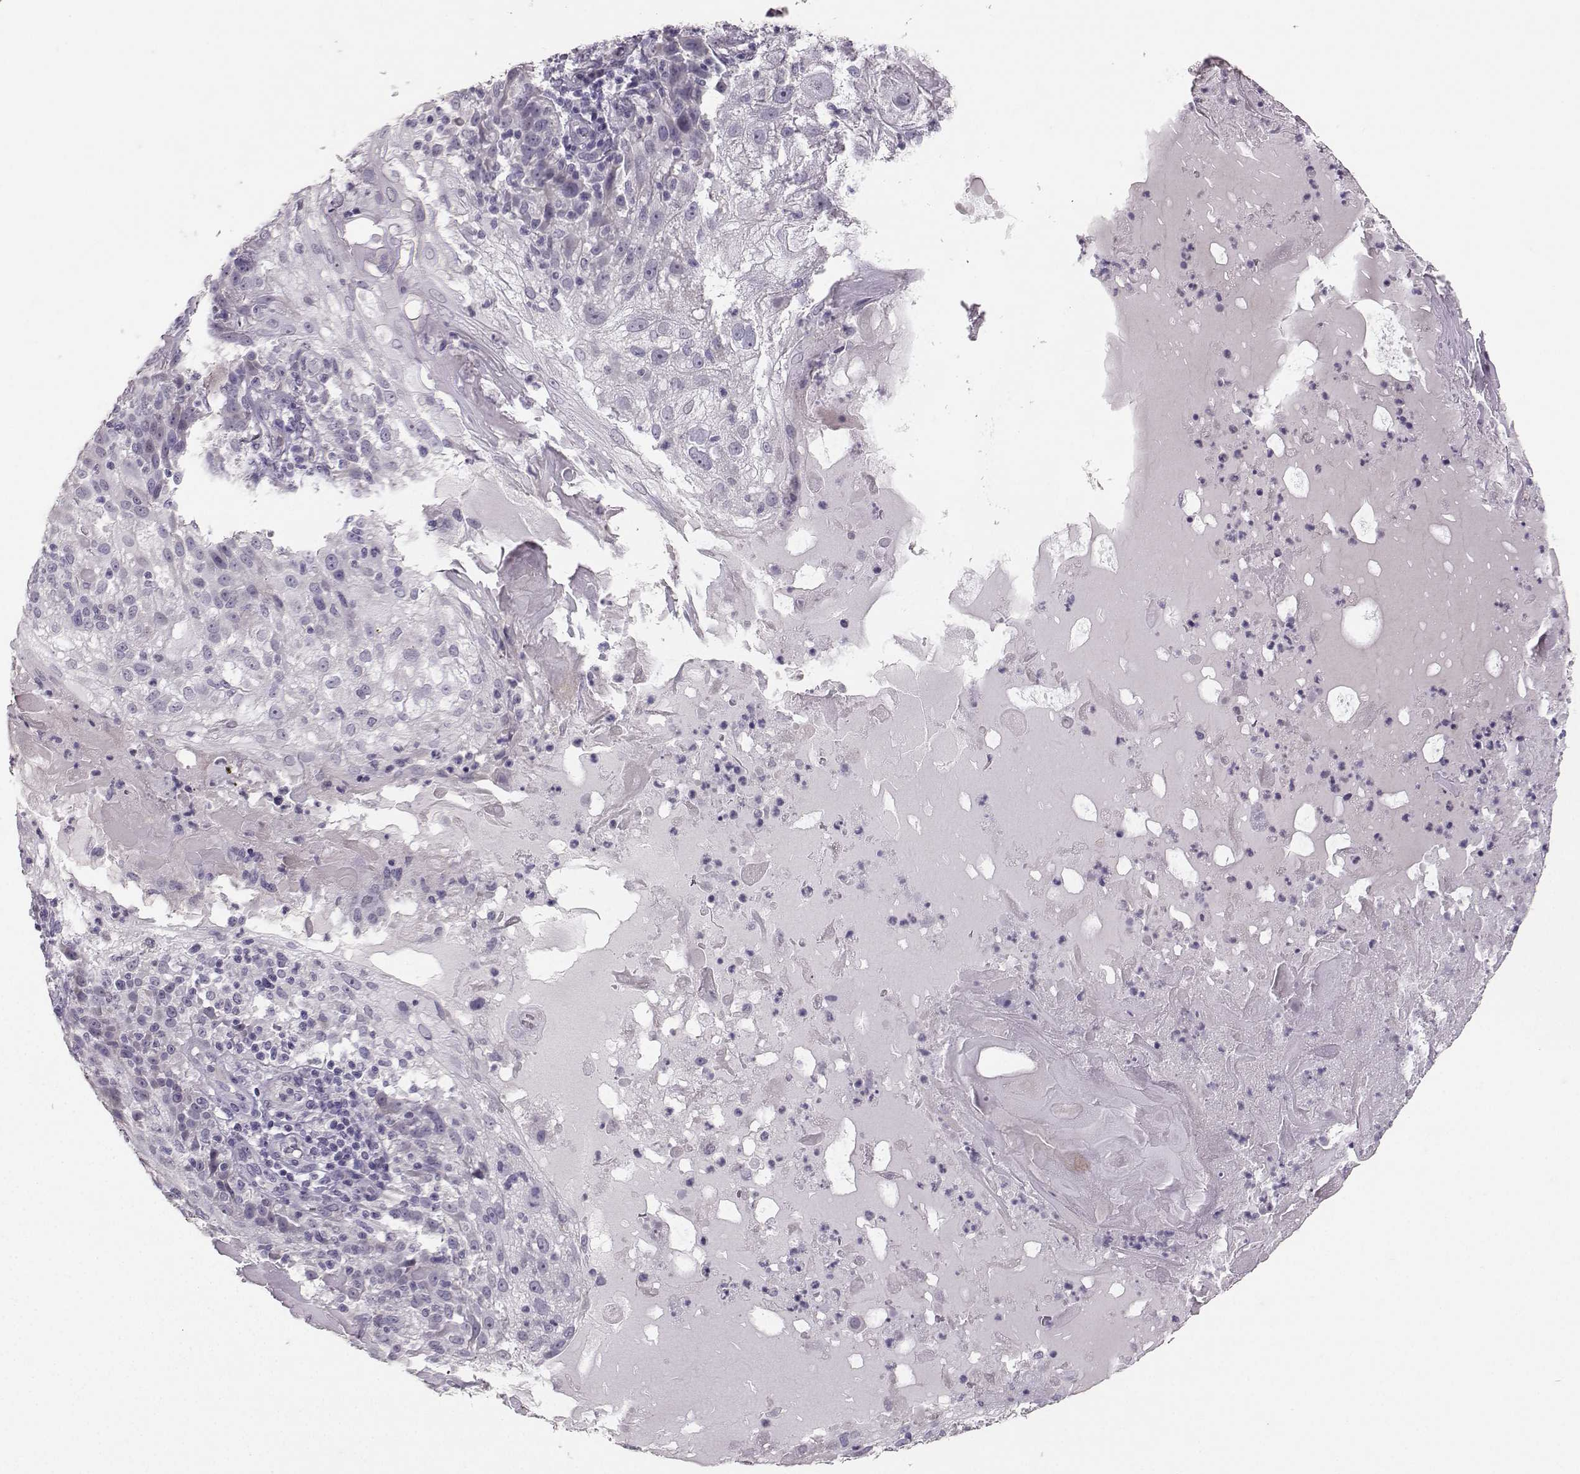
{"staining": {"intensity": "negative", "quantity": "none", "location": "none"}, "tissue": "skin cancer", "cell_type": "Tumor cells", "image_type": "cancer", "snomed": [{"axis": "morphology", "description": "Normal tissue, NOS"}, {"axis": "morphology", "description": "Squamous cell carcinoma, NOS"}, {"axis": "topography", "description": "Skin"}], "caption": "Immunohistochemistry of skin cancer exhibits no positivity in tumor cells.", "gene": "PKP2", "patient": {"sex": "female", "age": 83}}